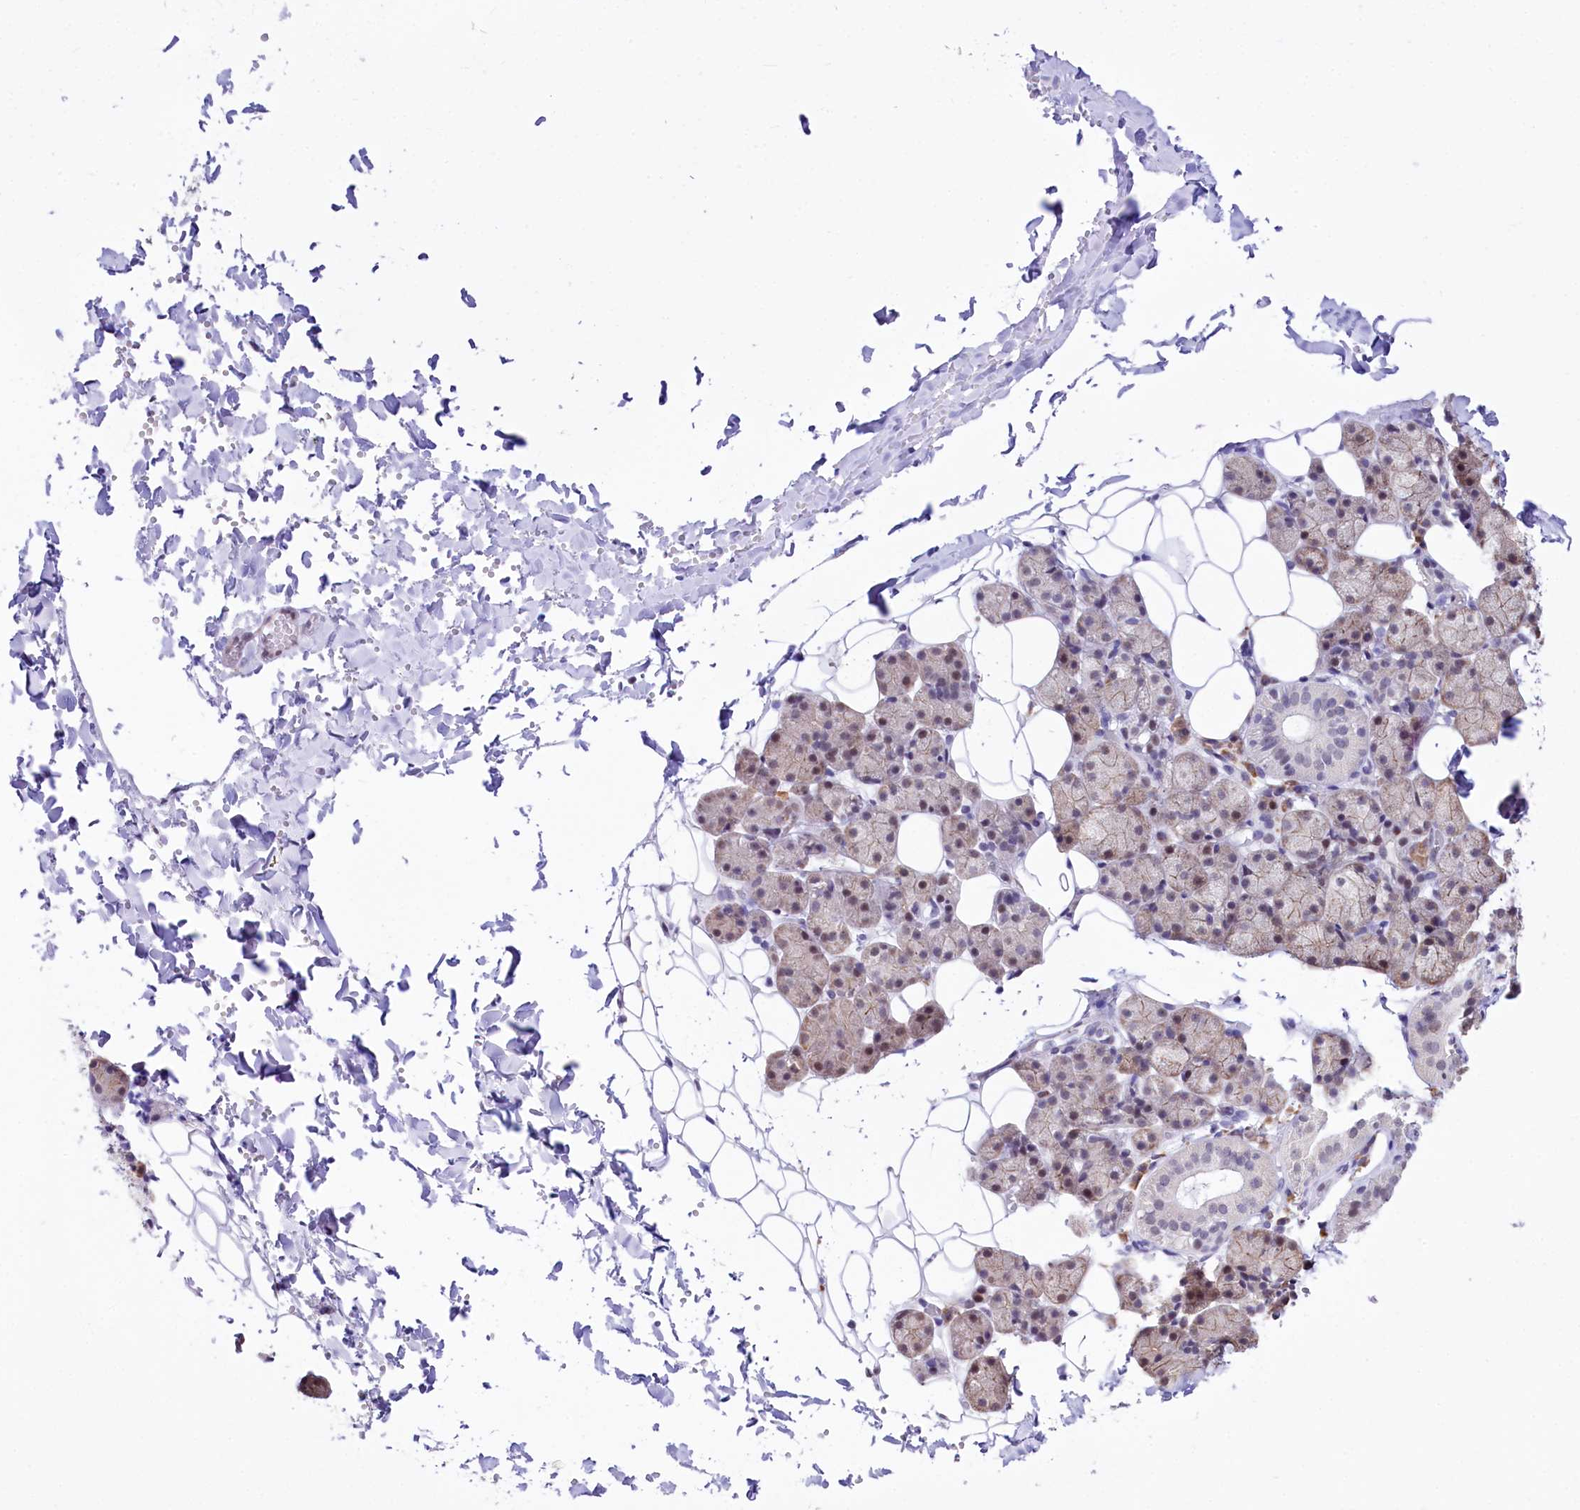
{"staining": {"intensity": "weak", "quantity": "<25%", "location": "nuclear"}, "tissue": "salivary gland", "cell_type": "Glandular cells", "image_type": "normal", "snomed": [{"axis": "morphology", "description": "Normal tissue, NOS"}, {"axis": "topography", "description": "Salivary gland"}], "caption": "This photomicrograph is of benign salivary gland stained with IHC to label a protein in brown with the nuclei are counter-stained blue. There is no expression in glandular cells.", "gene": "SPATS2", "patient": {"sex": "female", "age": 33}}